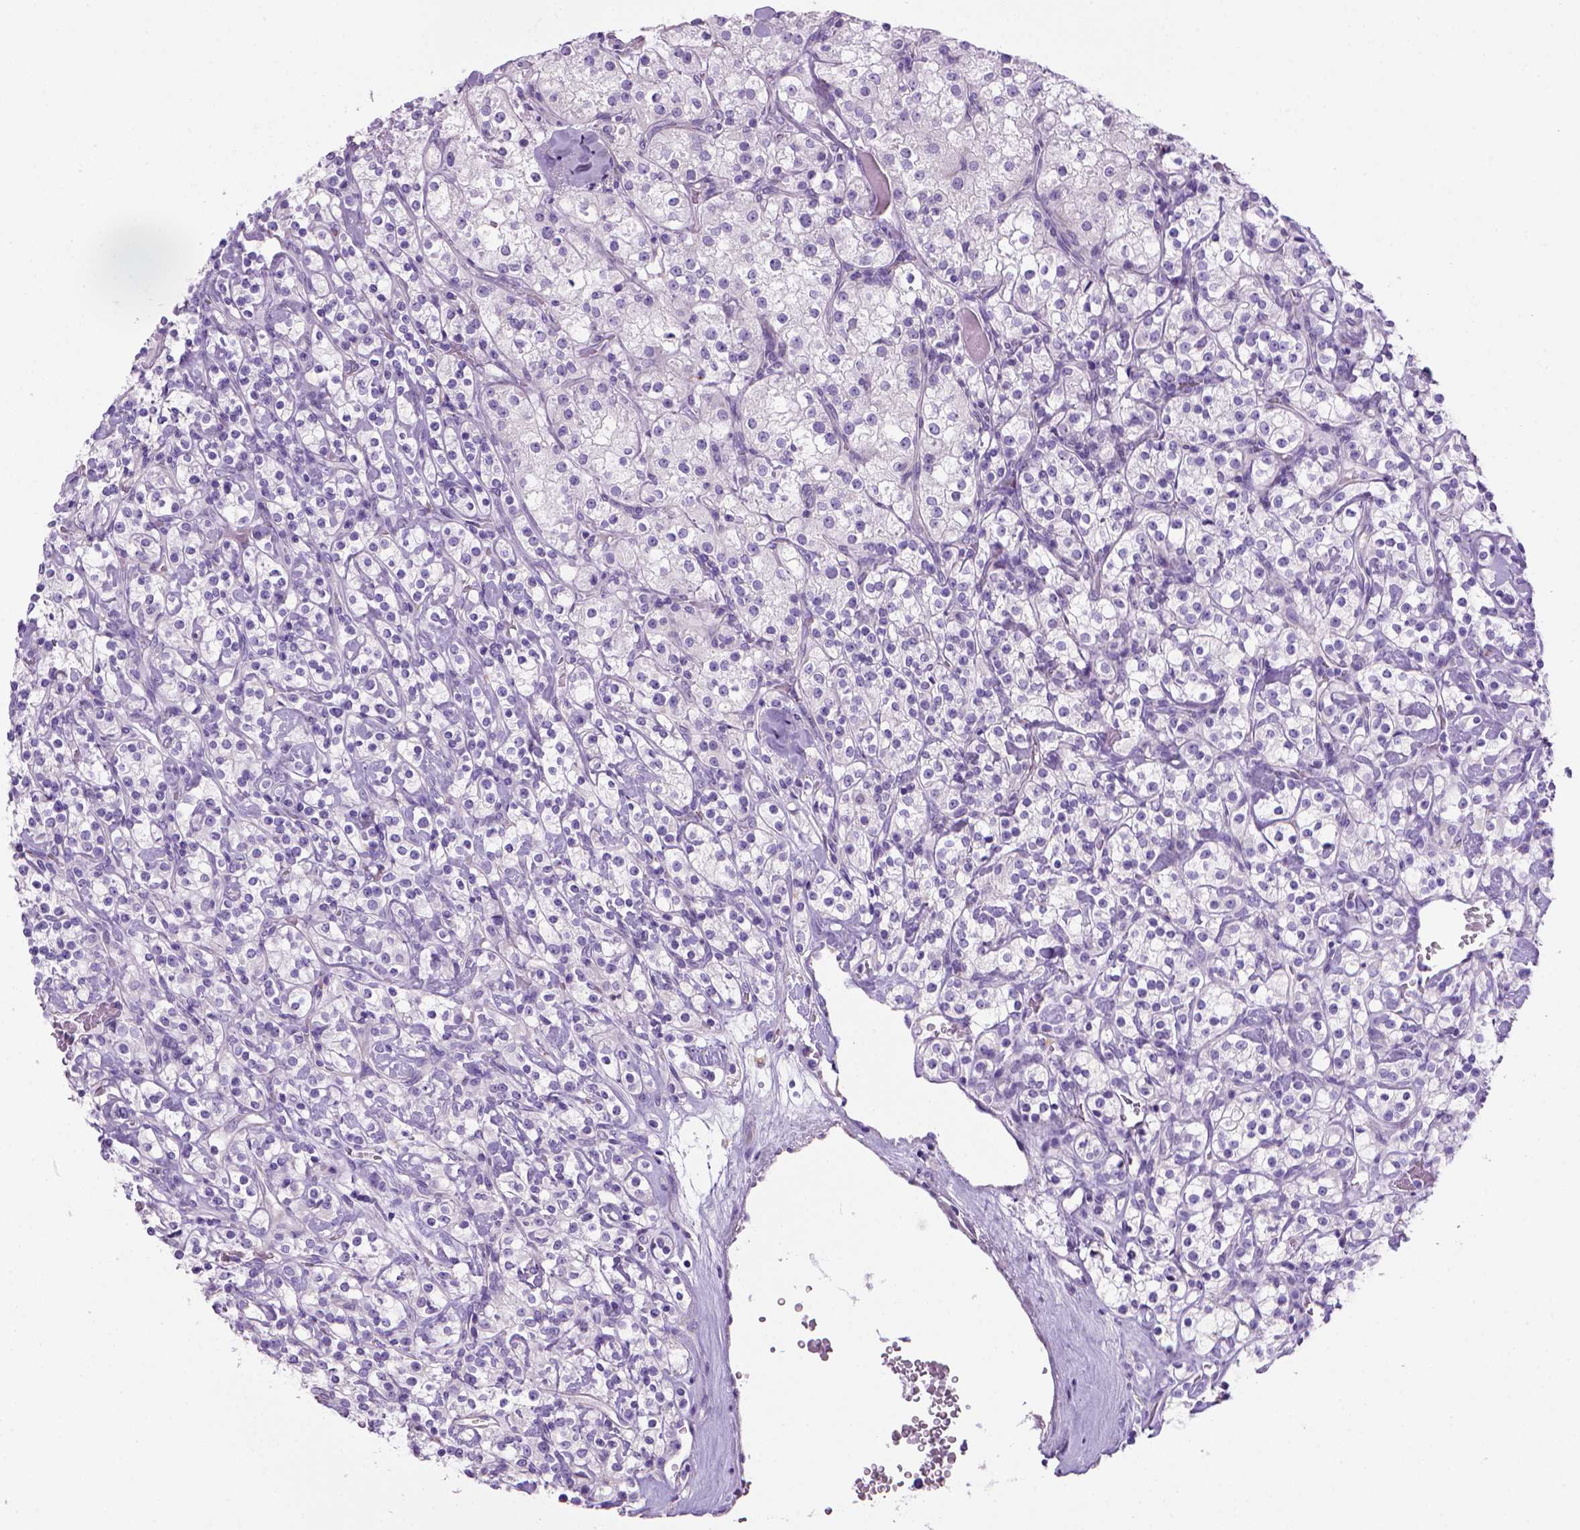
{"staining": {"intensity": "negative", "quantity": "none", "location": "none"}, "tissue": "renal cancer", "cell_type": "Tumor cells", "image_type": "cancer", "snomed": [{"axis": "morphology", "description": "Adenocarcinoma, NOS"}, {"axis": "topography", "description": "Kidney"}], "caption": "Immunohistochemical staining of human adenocarcinoma (renal) shows no significant expression in tumor cells.", "gene": "ARHGEF33", "patient": {"sex": "male", "age": 77}}